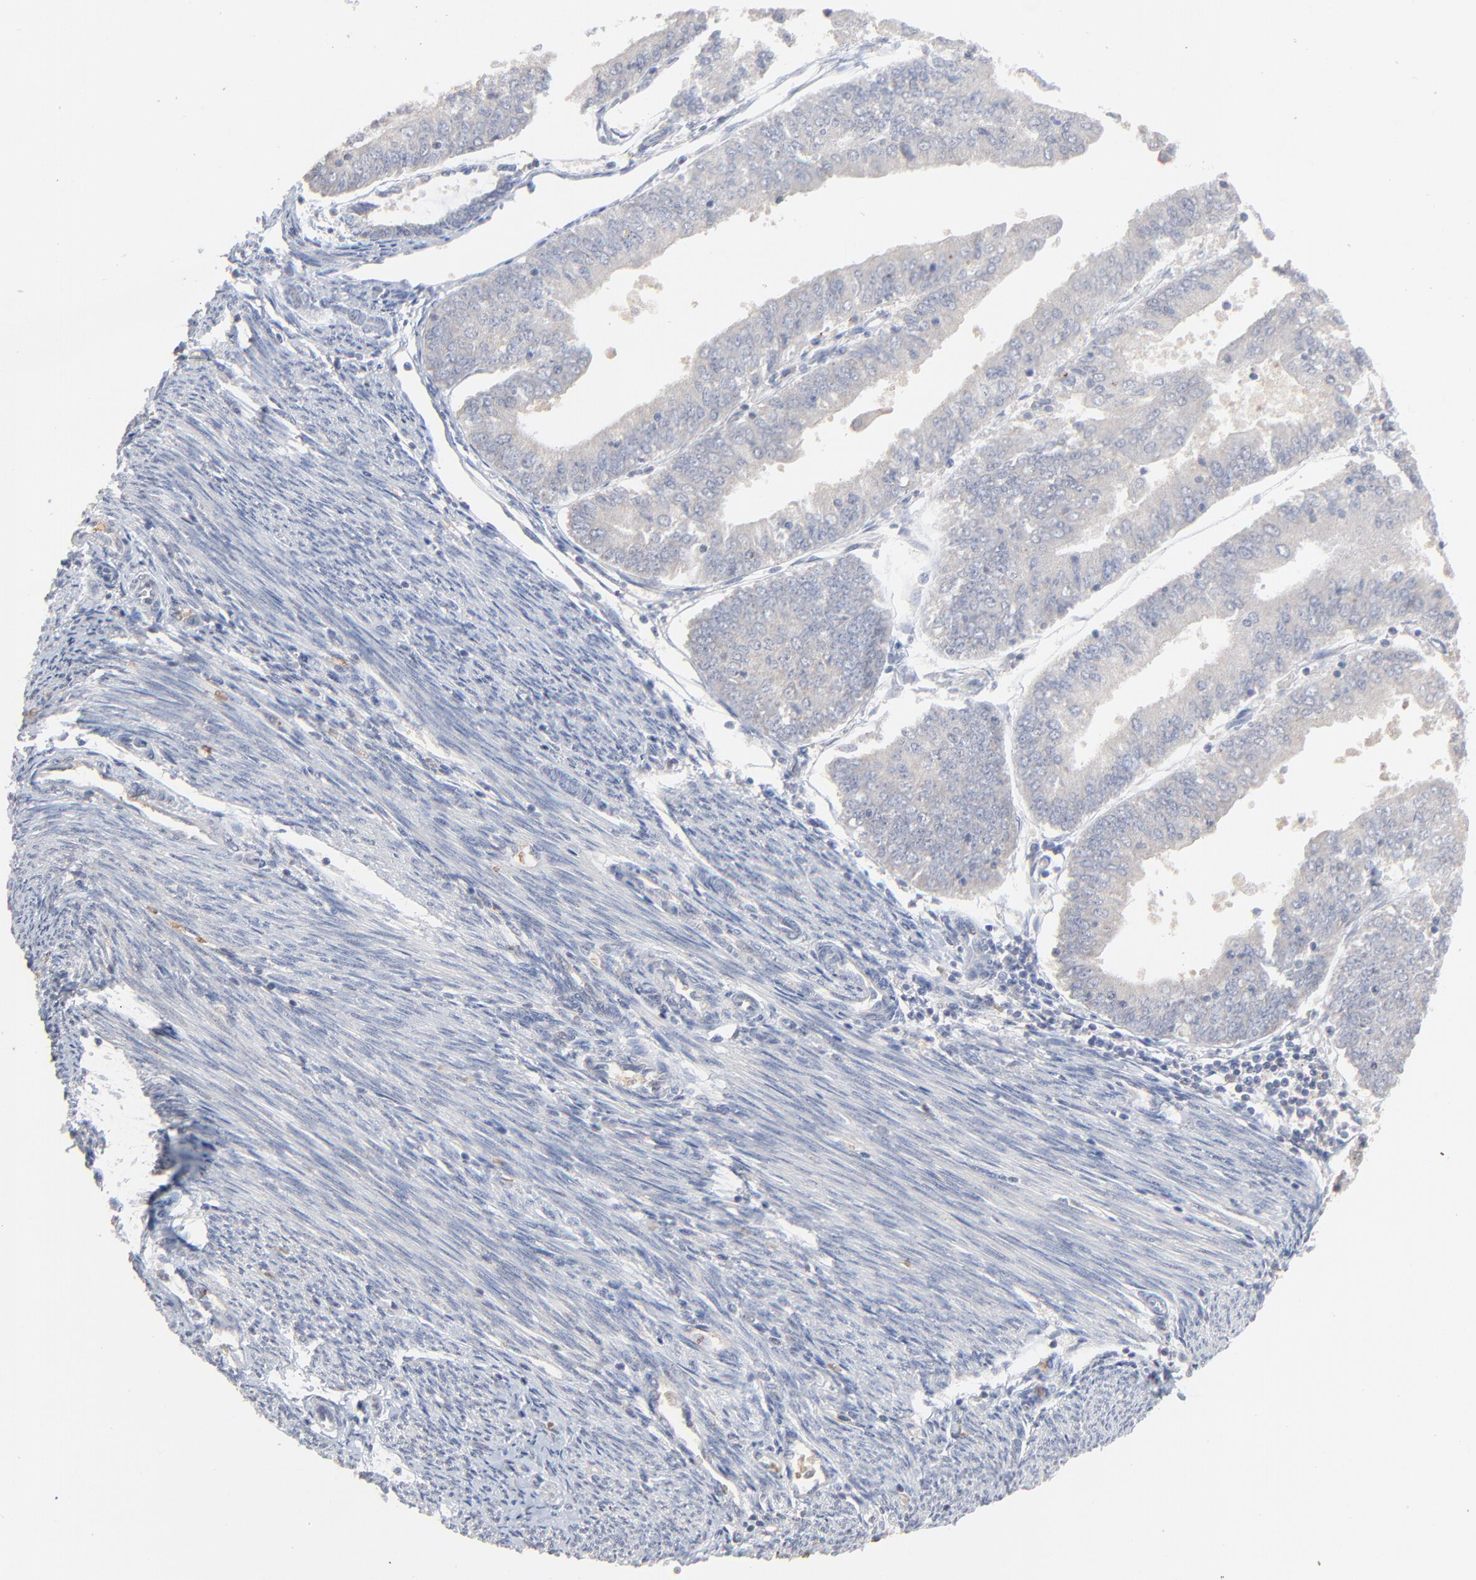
{"staining": {"intensity": "weak", "quantity": ">75%", "location": "cytoplasmic/membranous"}, "tissue": "endometrial cancer", "cell_type": "Tumor cells", "image_type": "cancer", "snomed": [{"axis": "morphology", "description": "Adenocarcinoma, NOS"}, {"axis": "topography", "description": "Endometrium"}], "caption": "Human adenocarcinoma (endometrial) stained with a brown dye reveals weak cytoplasmic/membranous positive positivity in about >75% of tumor cells.", "gene": "FANCB", "patient": {"sex": "female", "age": 79}}